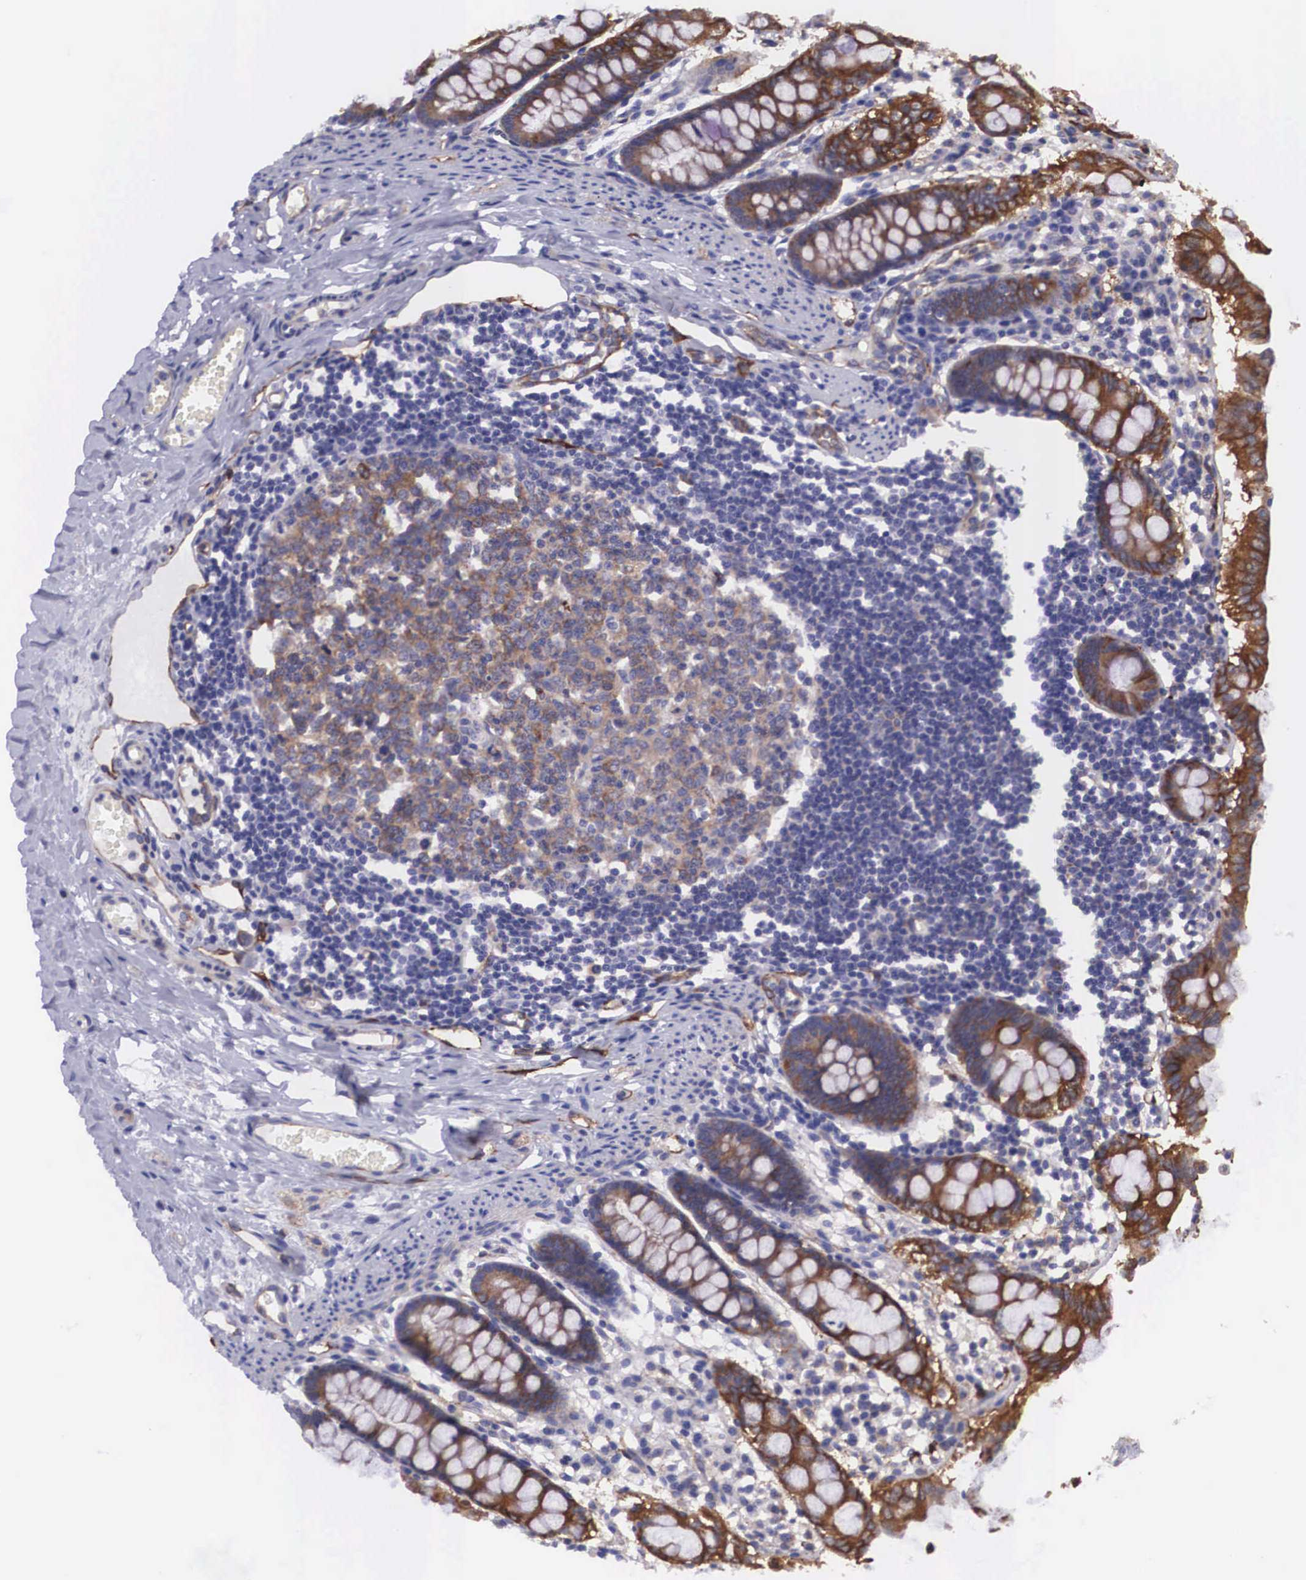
{"staining": {"intensity": "moderate", "quantity": "25%-75%", "location": "cytoplasmic/membranous"}, "tissue": "colon", "cell_type": "Endothelial cells", "image_type": "normal", "snomed": [{"axis": "morphology", "description": "Normal tissue, NOS"}, {"axis": "topography", "description": "Colon"}], "caption": "Unremarkable colon was stained to show a protein in brown. There is medium levels of moderate cytoplasmic/membranous staining in about 25%-75% of endothelial cells.", "gene": "BCAR1", "patient": {"sex": "male", "age": 1}}